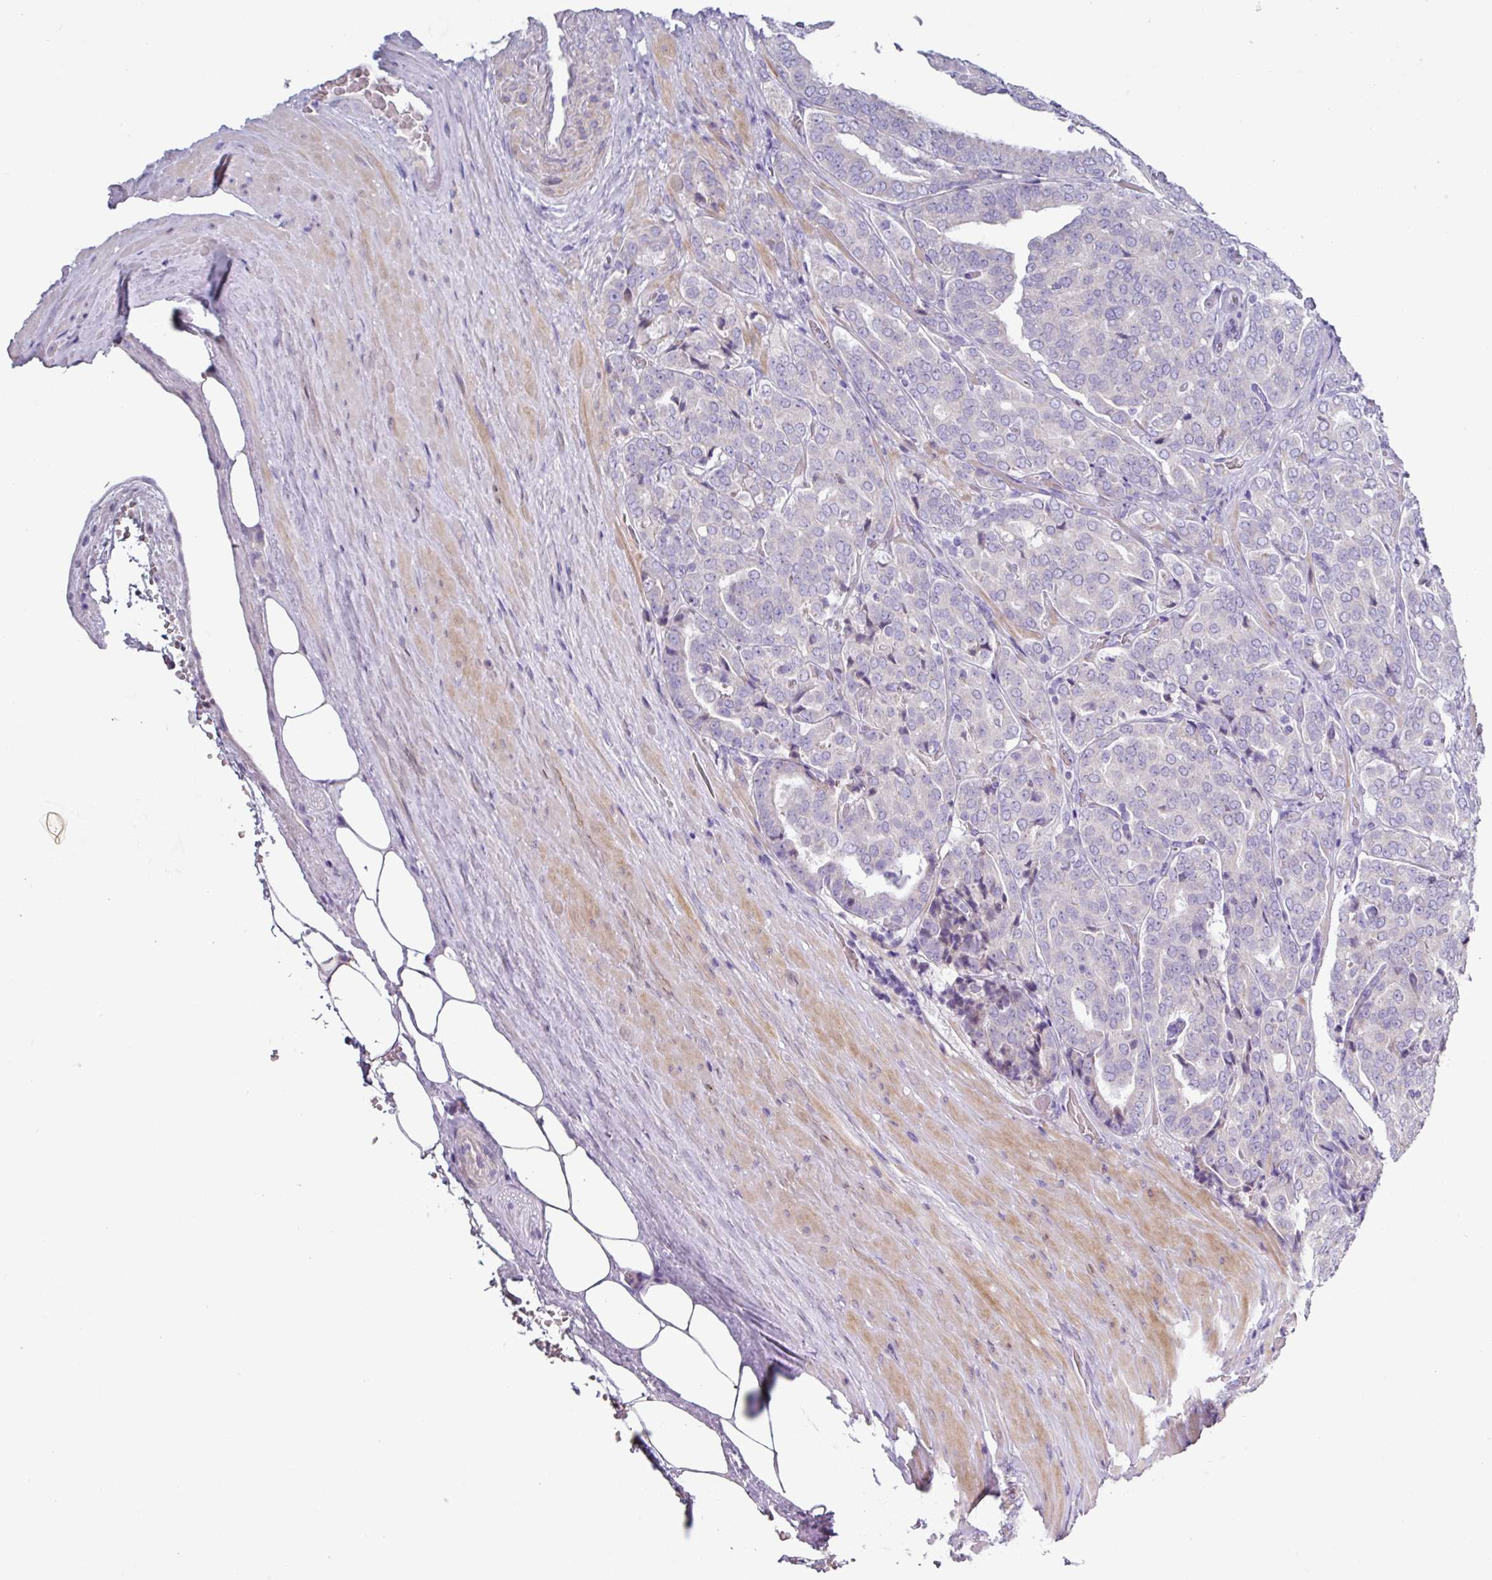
{"staining": {"intensity": "negative", "quantity": "none", "location": "none"}, "tissue": "prostate cancer", "cell_type": "Tumor cells", "image_type": "cancer", "snomed": [{"axis": "morphology", "description": "Adenocarcinoma, High grade"}, {"axis": "topography", "description": "Prostate"}], "caption": "Immunohistochemistry image of neoplastic tissue: prostate cancer stained with DAB reveals no significant protein expression in tumor cells. (Immunohistochemistry, brightfield microscopy, high magnification).", "gene": "RGS16", "patient": {"sex": "male", "age": 68}}